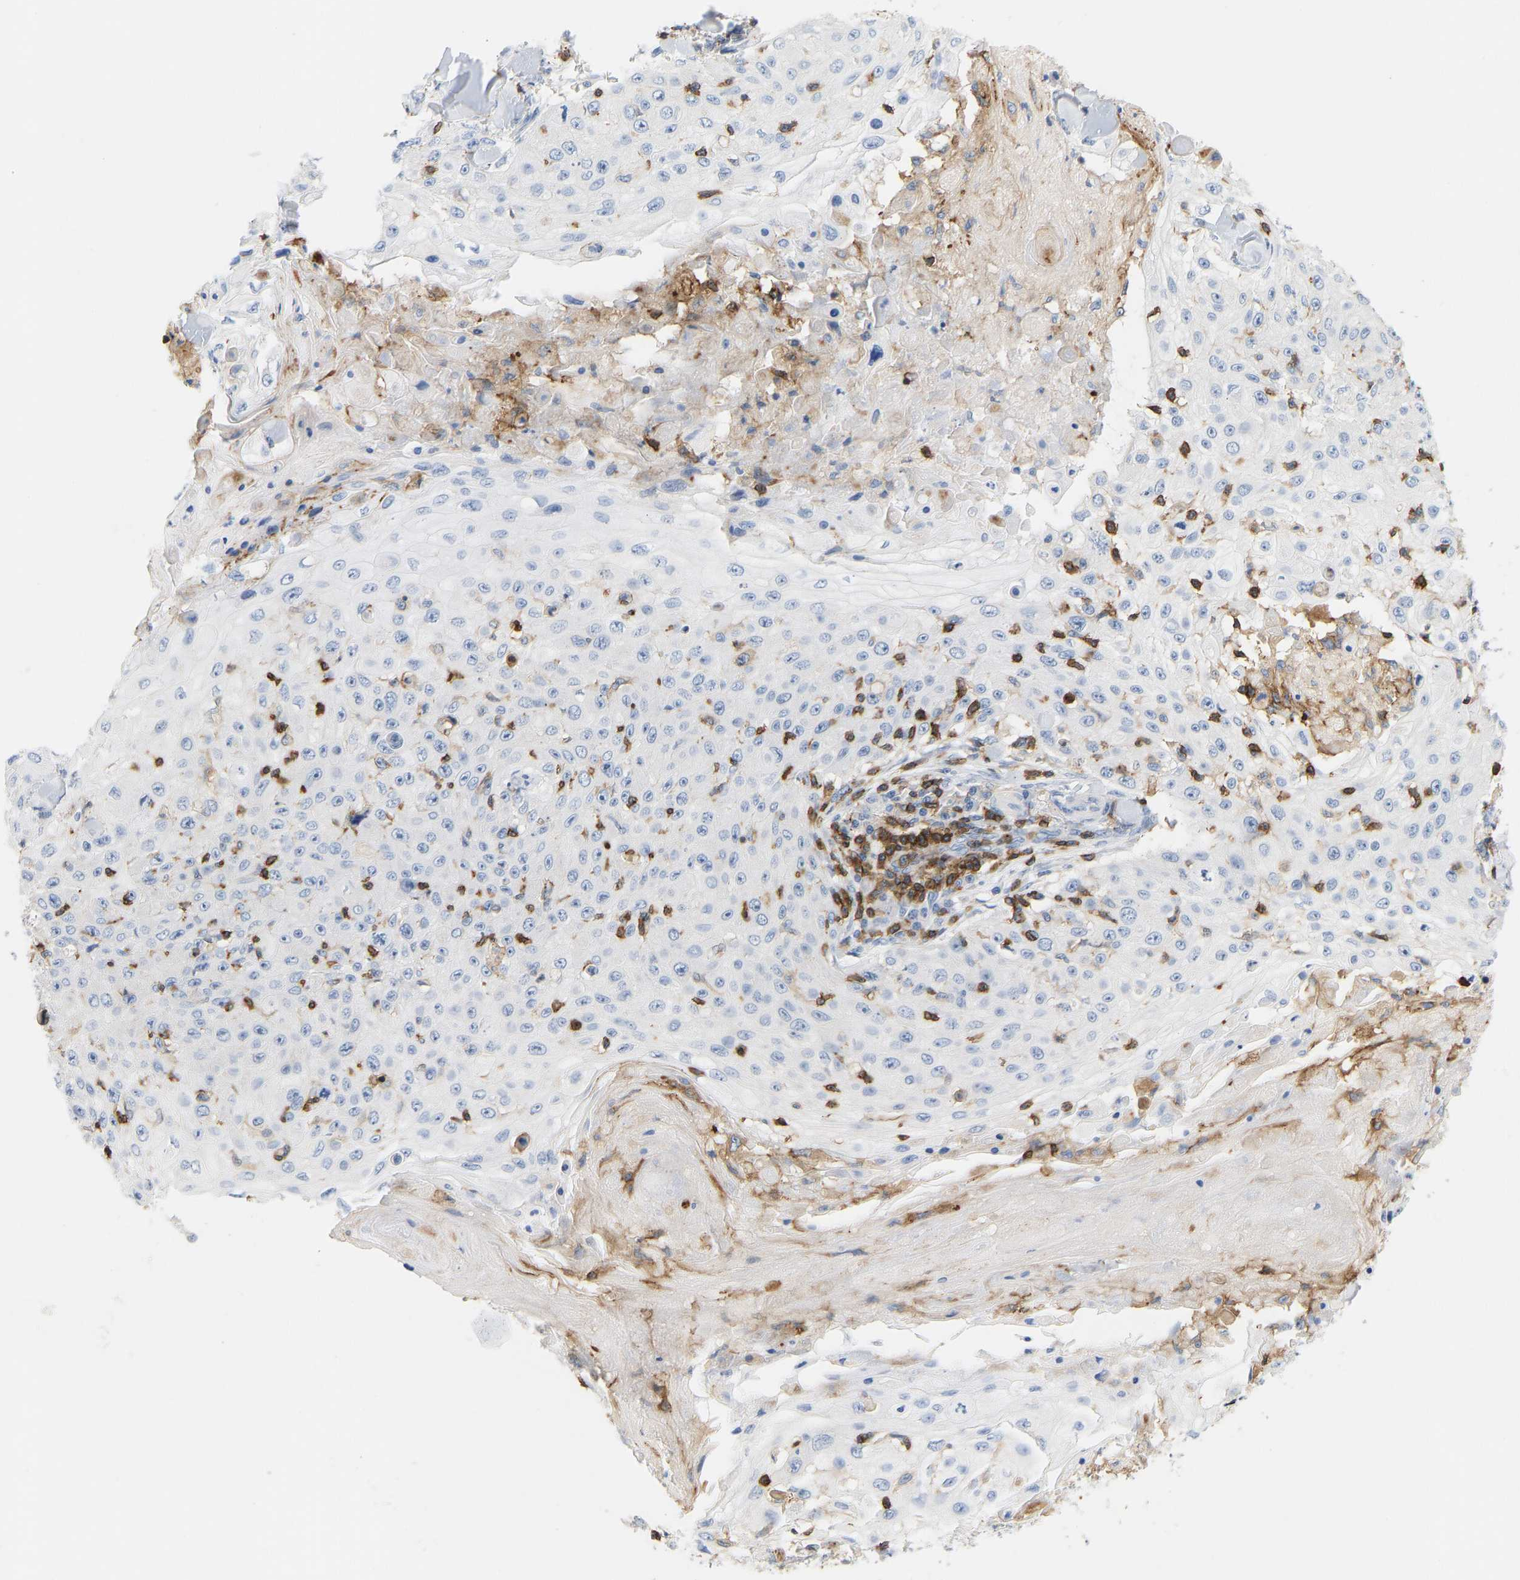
{"staining": {"intensity": "negative", "quantity": "none", "location": "none"}, "tissue": "skin cancer", "cell_type": "Tumor cells", "image_type": "cancer", "snomed": [{"axis": "morphology", "description": "Squamous cell carcinoma, NOS"}, {"axis": "topography", "description": "Skin"}], "caption": "Tumor cells show no significant staining in skin cancer (squamous cell carcinoma). (DAB IHC, high magnification).", "gene": "EVL", "patient": {"sex": "male", "age": 86}}